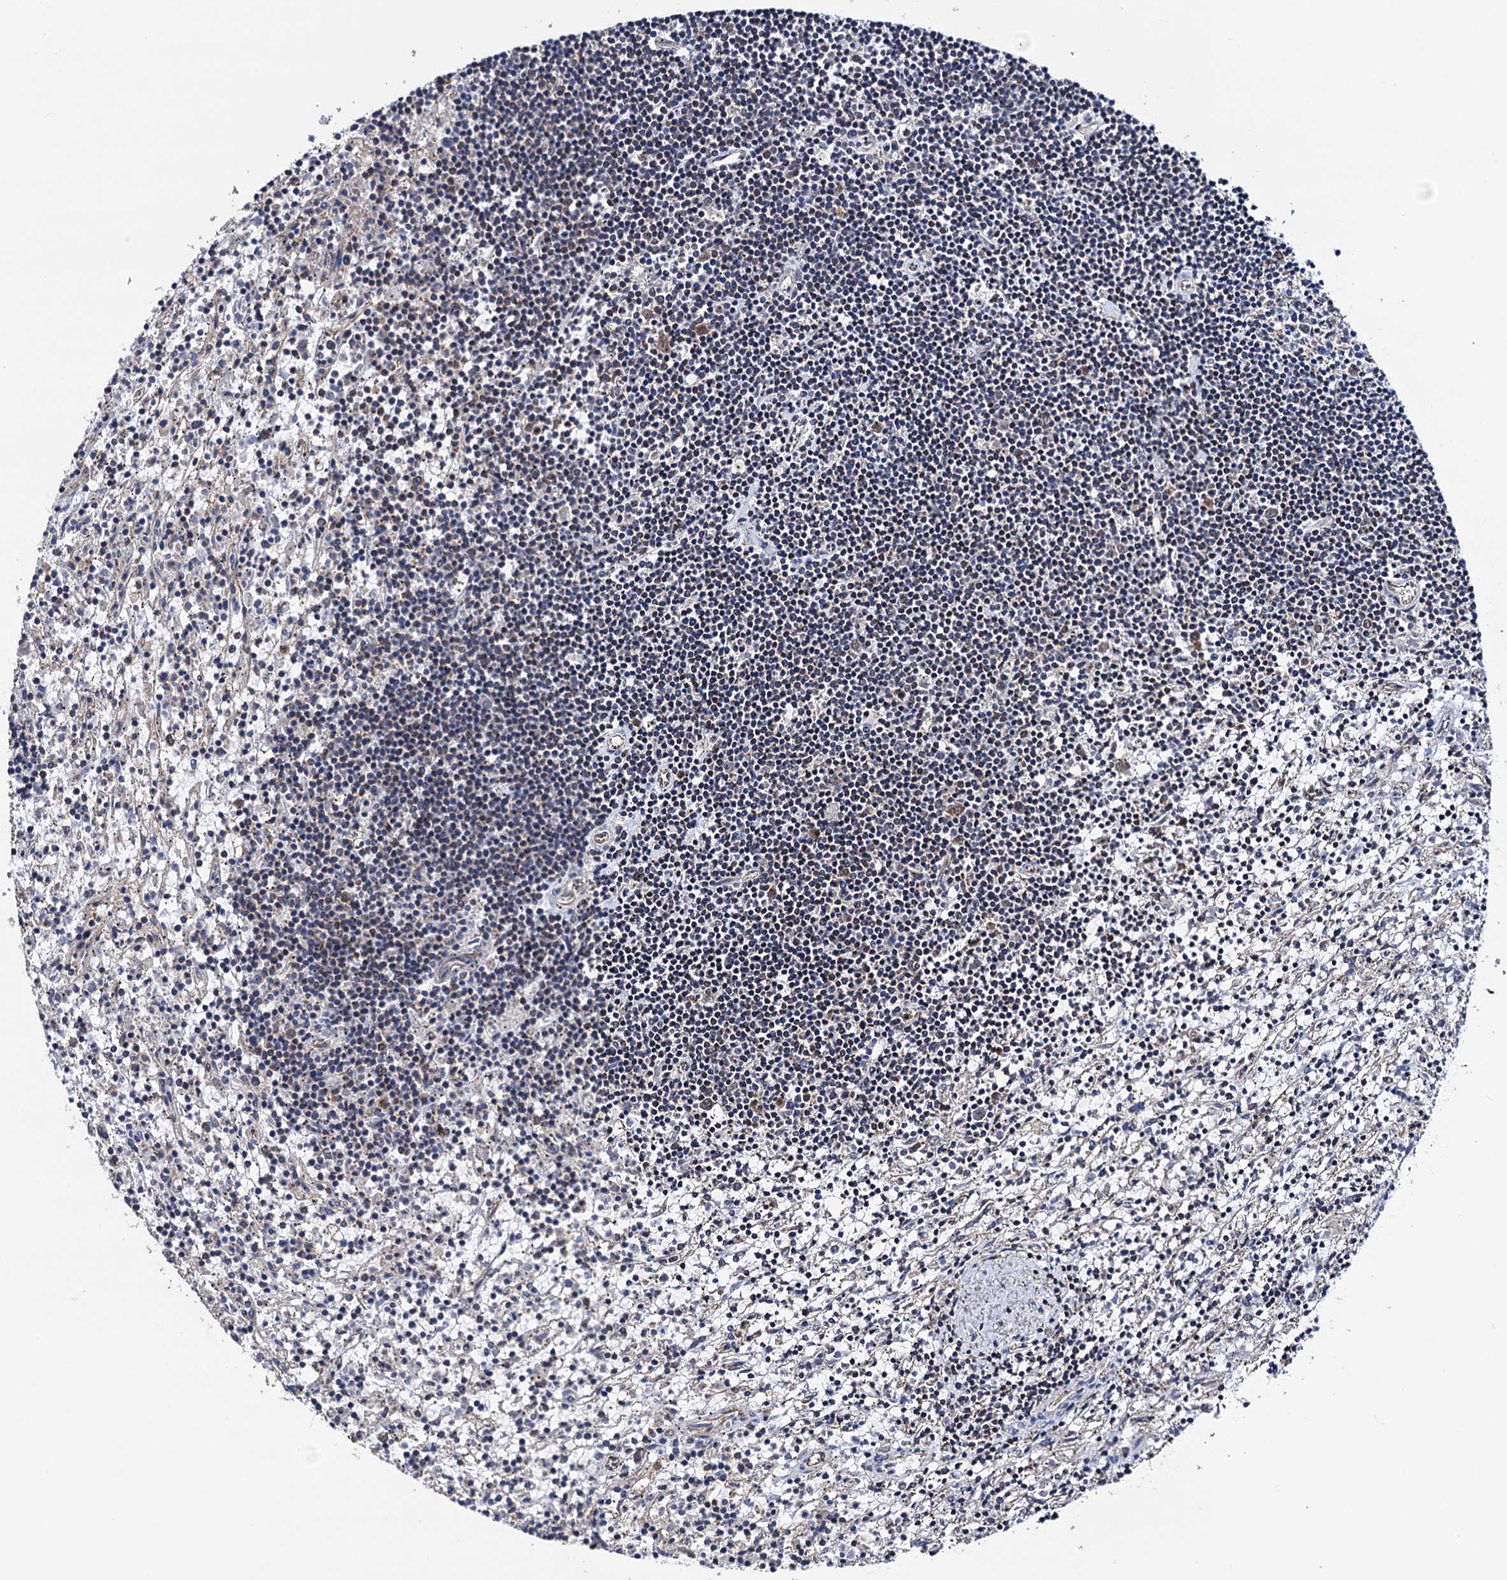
{"staining": {"intensity": "negative", "quantity": "none", "location": "none"}, "tissue": "lymphoma", "cell_type": "Tumor cells", "image_type": "cancer", "snomed": [{"axis": "morphology", "description": "Malignant lymphoma, non-Hodgkin's type, Low grade"}, {"axis": "topography", "description": "Spleen"}], "caption": "Protein analysis of lymphoma displays no significant positivity in tumor cells.", "gene": "PTCD3", "patient": {"sex": "male", "age": 76}}